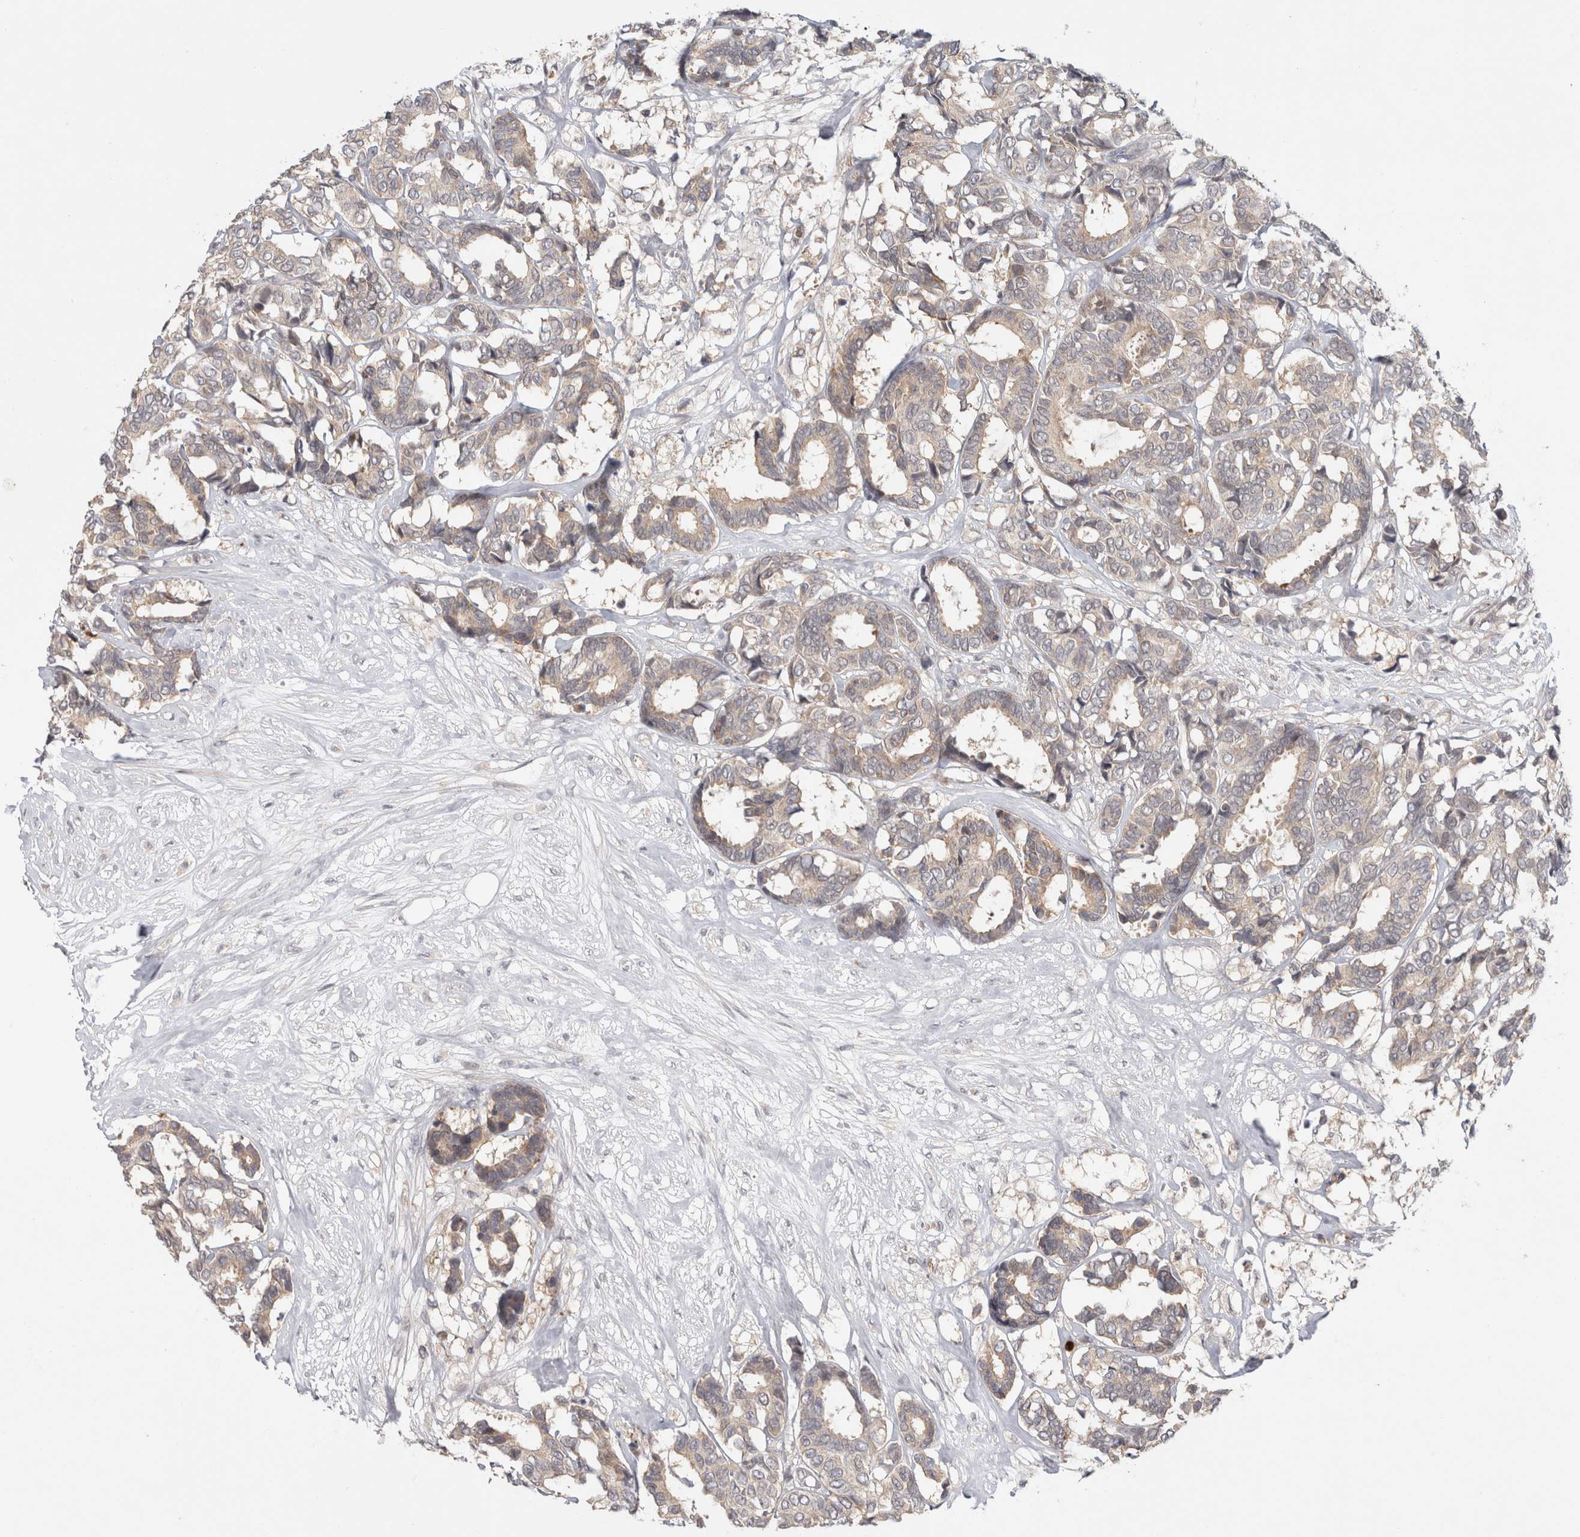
{"staining": {"intensity": "weak", "quantity": ">75%", "location": "cytoplasmic/membranous"}, "tissue": "breast cancer", "cell_type": "Tumor cells", "image_type": "cancer", "snomed": [{"axis": "morphology", "description": "Duct carcinoma"}, {"axis": "topography", "description": "Breast"}], "caption": "The image shows a brown stain indicating the presence of a protein in the cytoplasmic/membranous of tumor cells in intraductal carcinoma (breast).", "gene": "ZNF318", "patient": {"sex": "female", "age": 87}}